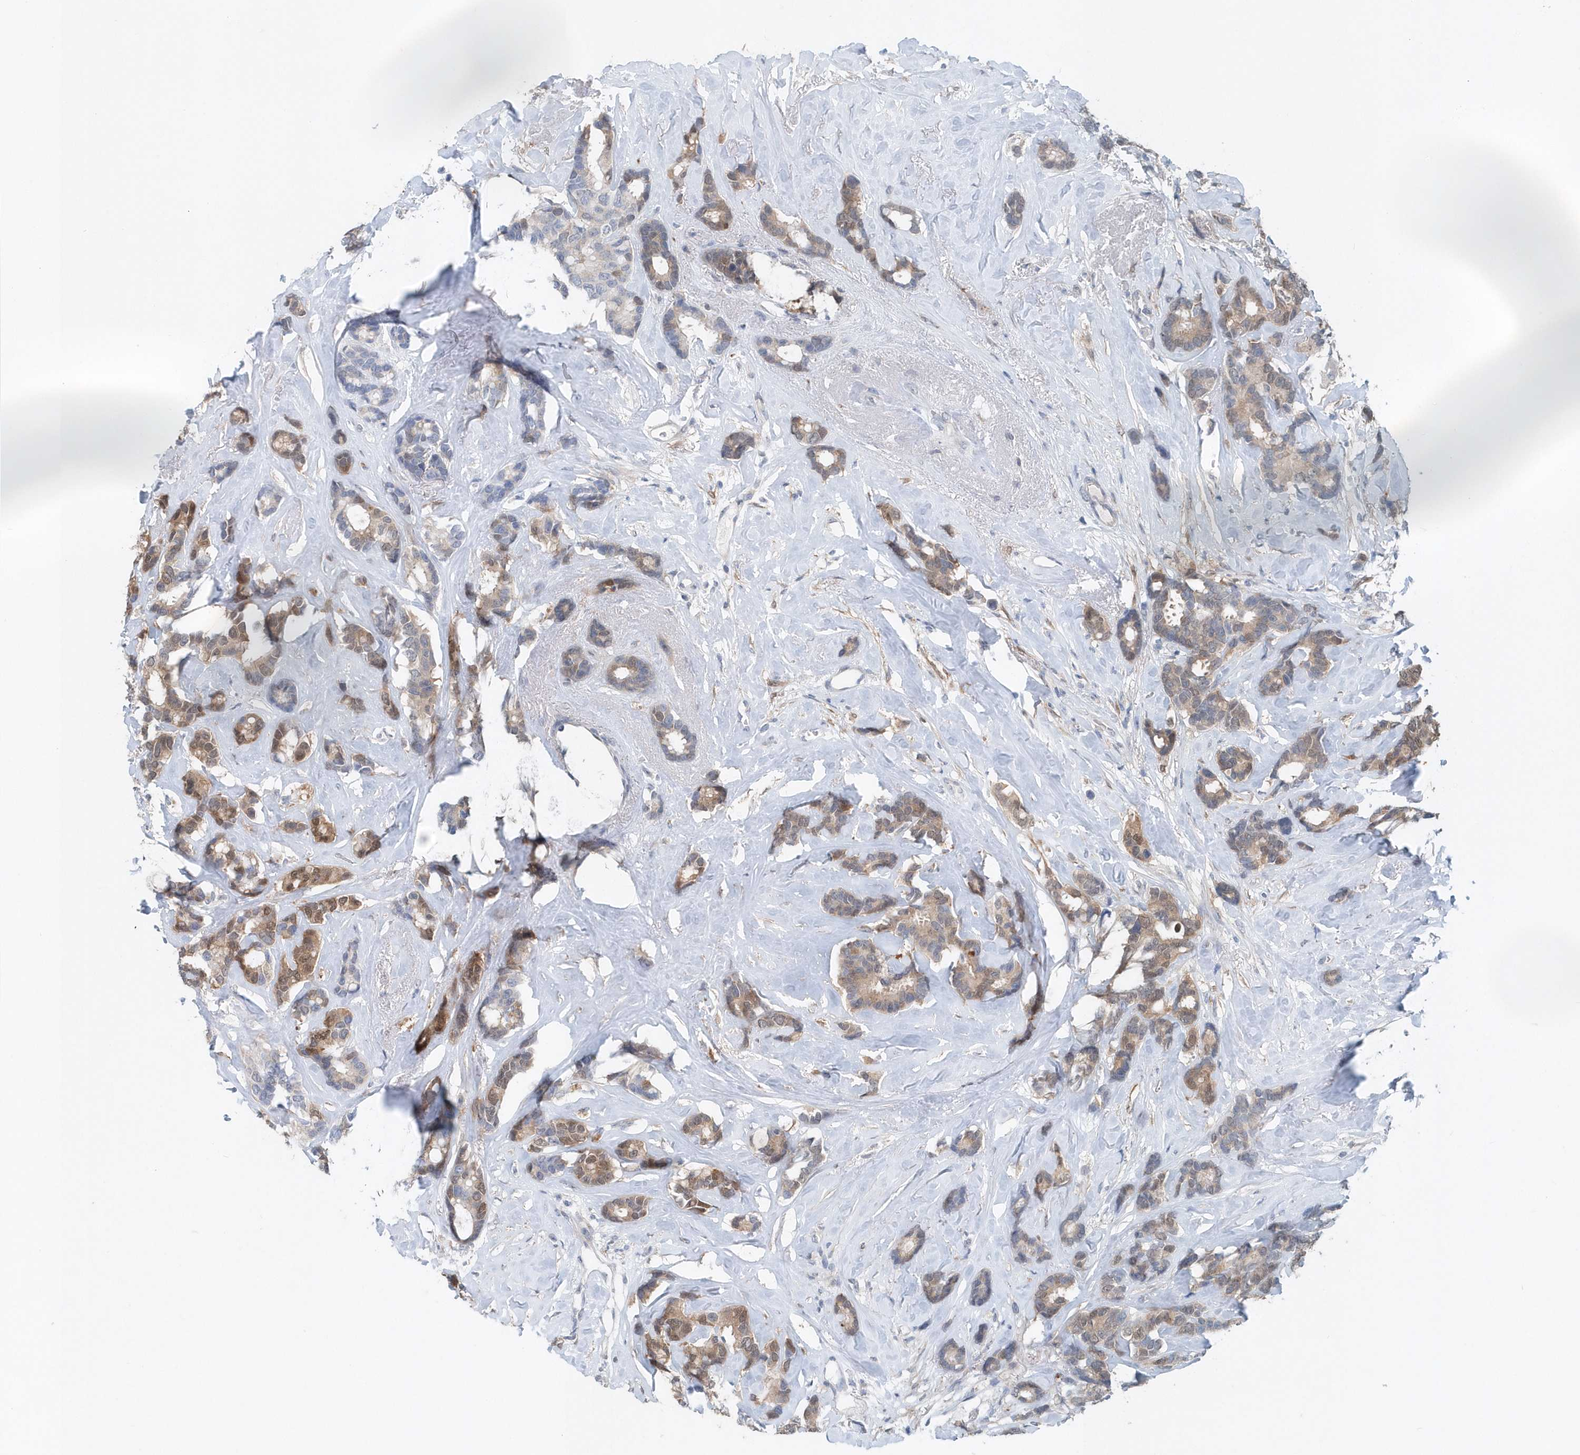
{"staining": {"intensity": "moderate", "quantity": "25%-75%", "location": "cytoplasmic/membranous"}, "tissue": "breast cancer", "cell_type": "Tumor cells", "image_type": "cancer", "snomed": [{"axis": "morphology", "description": "Duct carcinoma"}, {"axis": "topography", "description": "Breast"}], "caption": "Tumor cells exhibit moderate cytoplasmic/membranous expression in approximately 25%-75% of cells in intraductal carcinoma (breast).", "gene": "PFN2", "patient": {"sex": "female", "age": 87}}